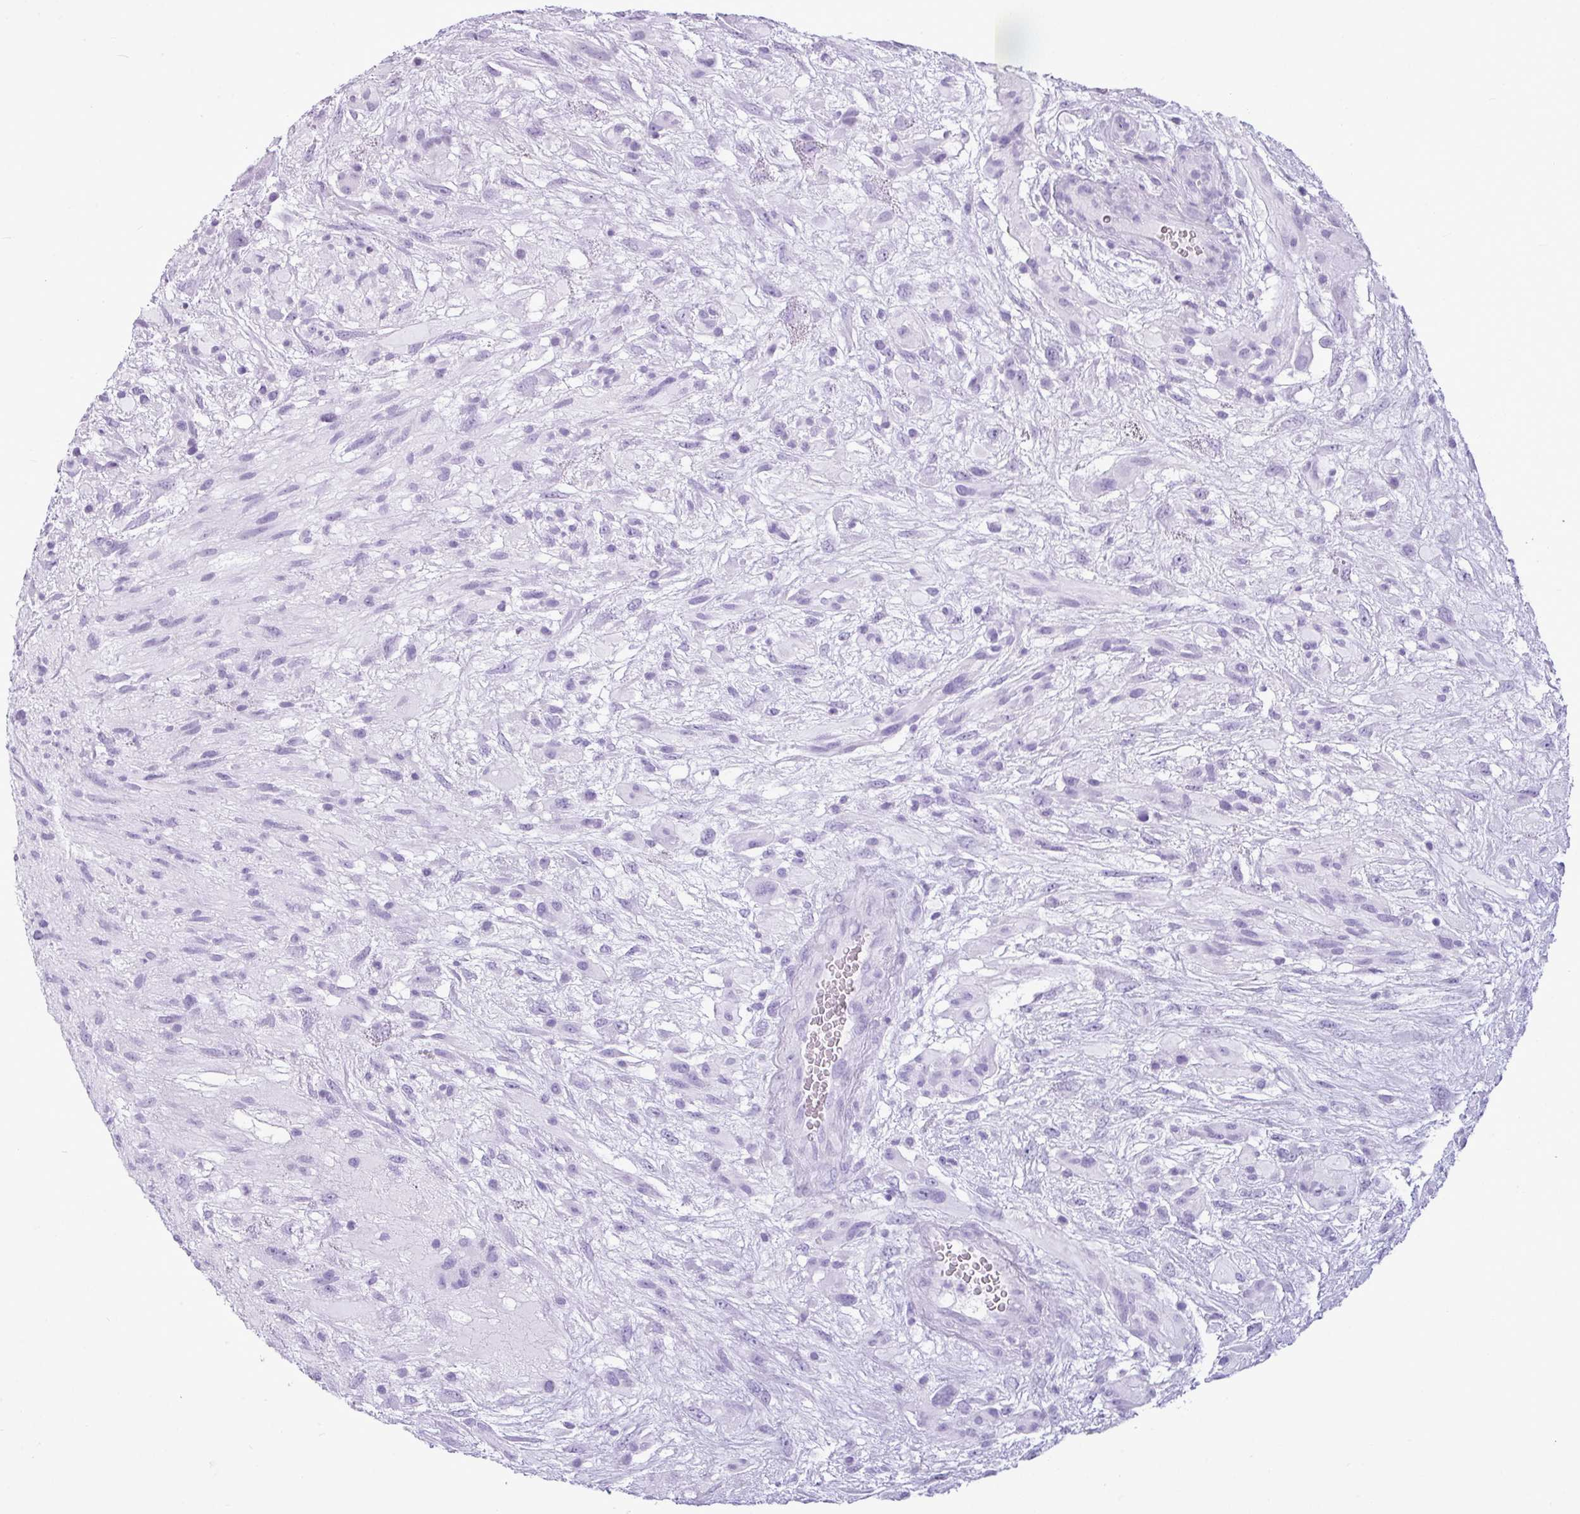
{"staining": {"intensity": "negative", "quantity": "none", "location": "none"}, "tissue": "glioma", "cell_type": "Tumor cells", "image_type": "cancer", "snomed": [{"axis": "morphology", "description": "Glioma, malignant, High grade"}, {"axis": "topography", "description": "Brain"}], "caption": "Immunohistochemical staining of human glioma exhibits no significant expression in tumor cells.", "gene": "AMY1B", "patient": {"sex": "male", "age": 61}}